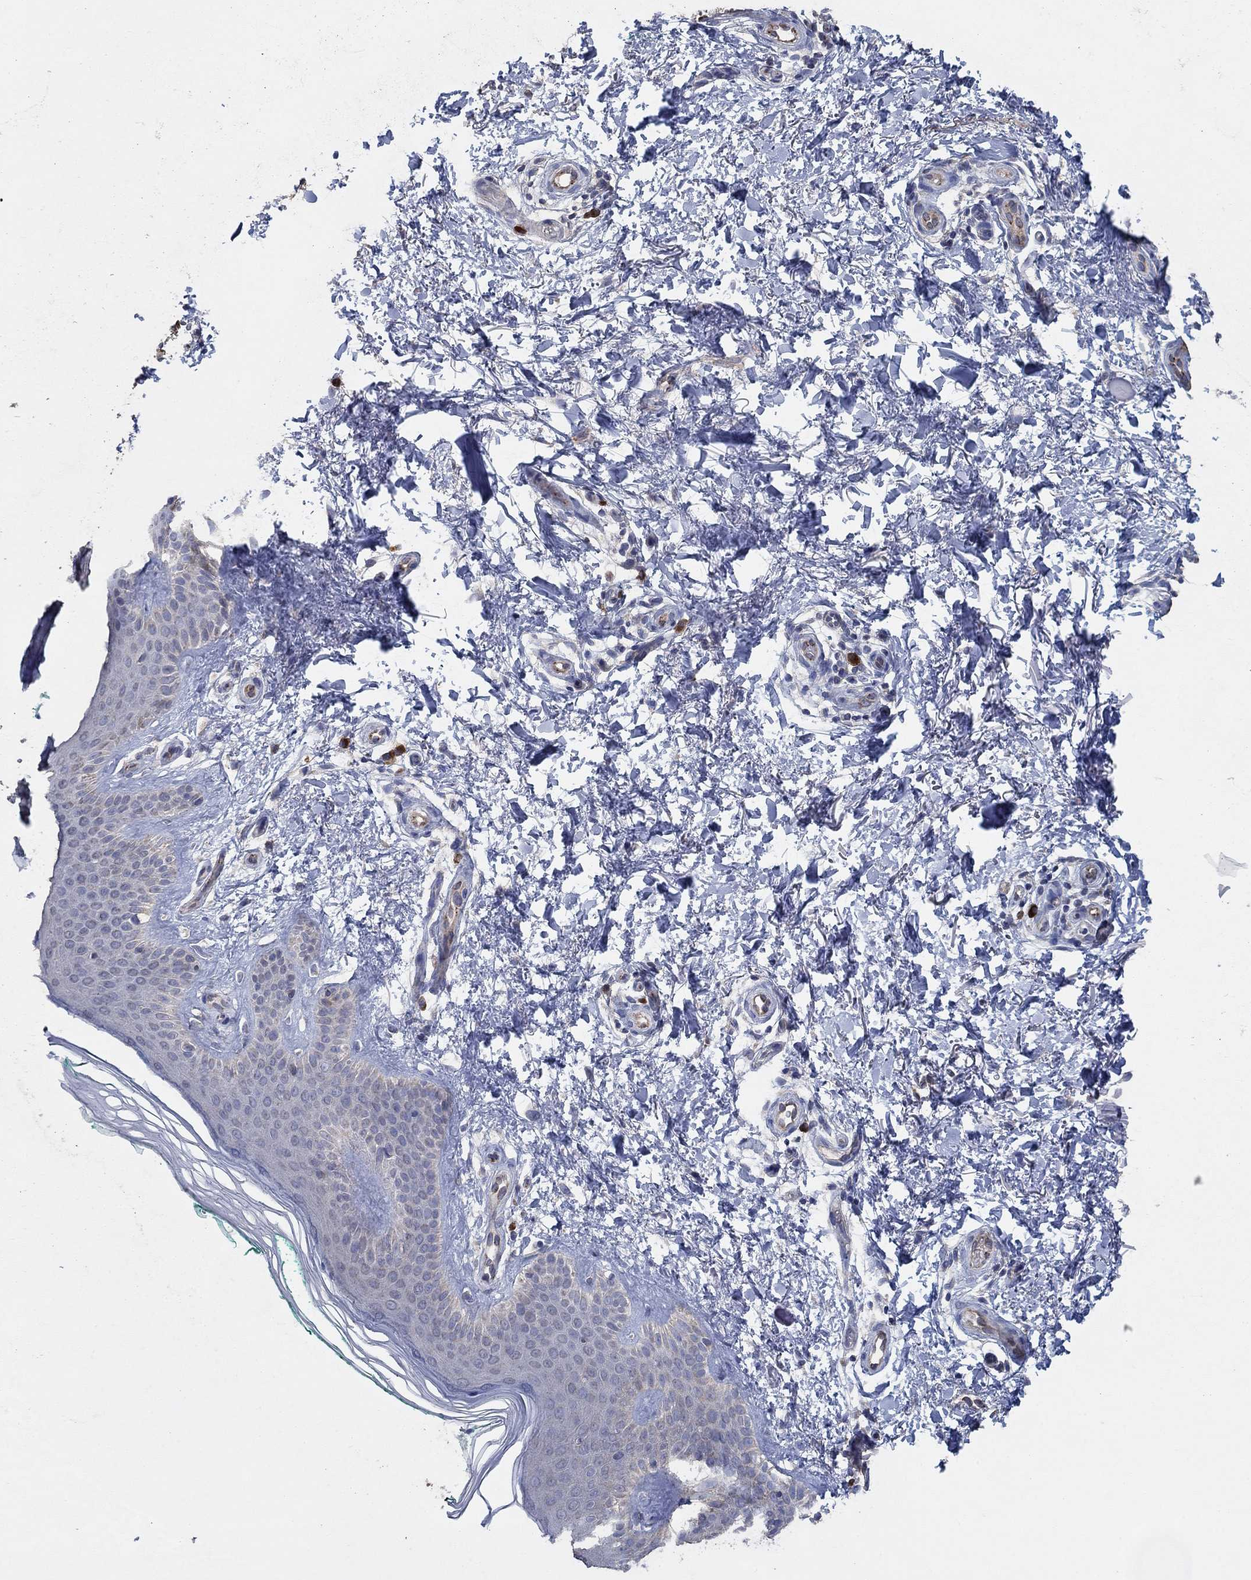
{"staining": {"intensity": "negative", "quantity": "none", "location": "none"}, "tissue": "skin", "cell_type": "Fibroblasts", "image_type": "normal", "snomed": [{"axis": "morphology", "description": "Normal tissue, NOS"}, {"axis": "morphology", "description": "Inflammation, NOS"}, {"axis": "morphology", "description": "Fibrosis, NOS"}, {"axis": "topography", "description": "Skin"}], "caption": "Immunohistochemical staining of benign skin shows no significant positivity in fibroblasts.", "gene": "HID1", "patient": {"sex": "male", "age": 71}}